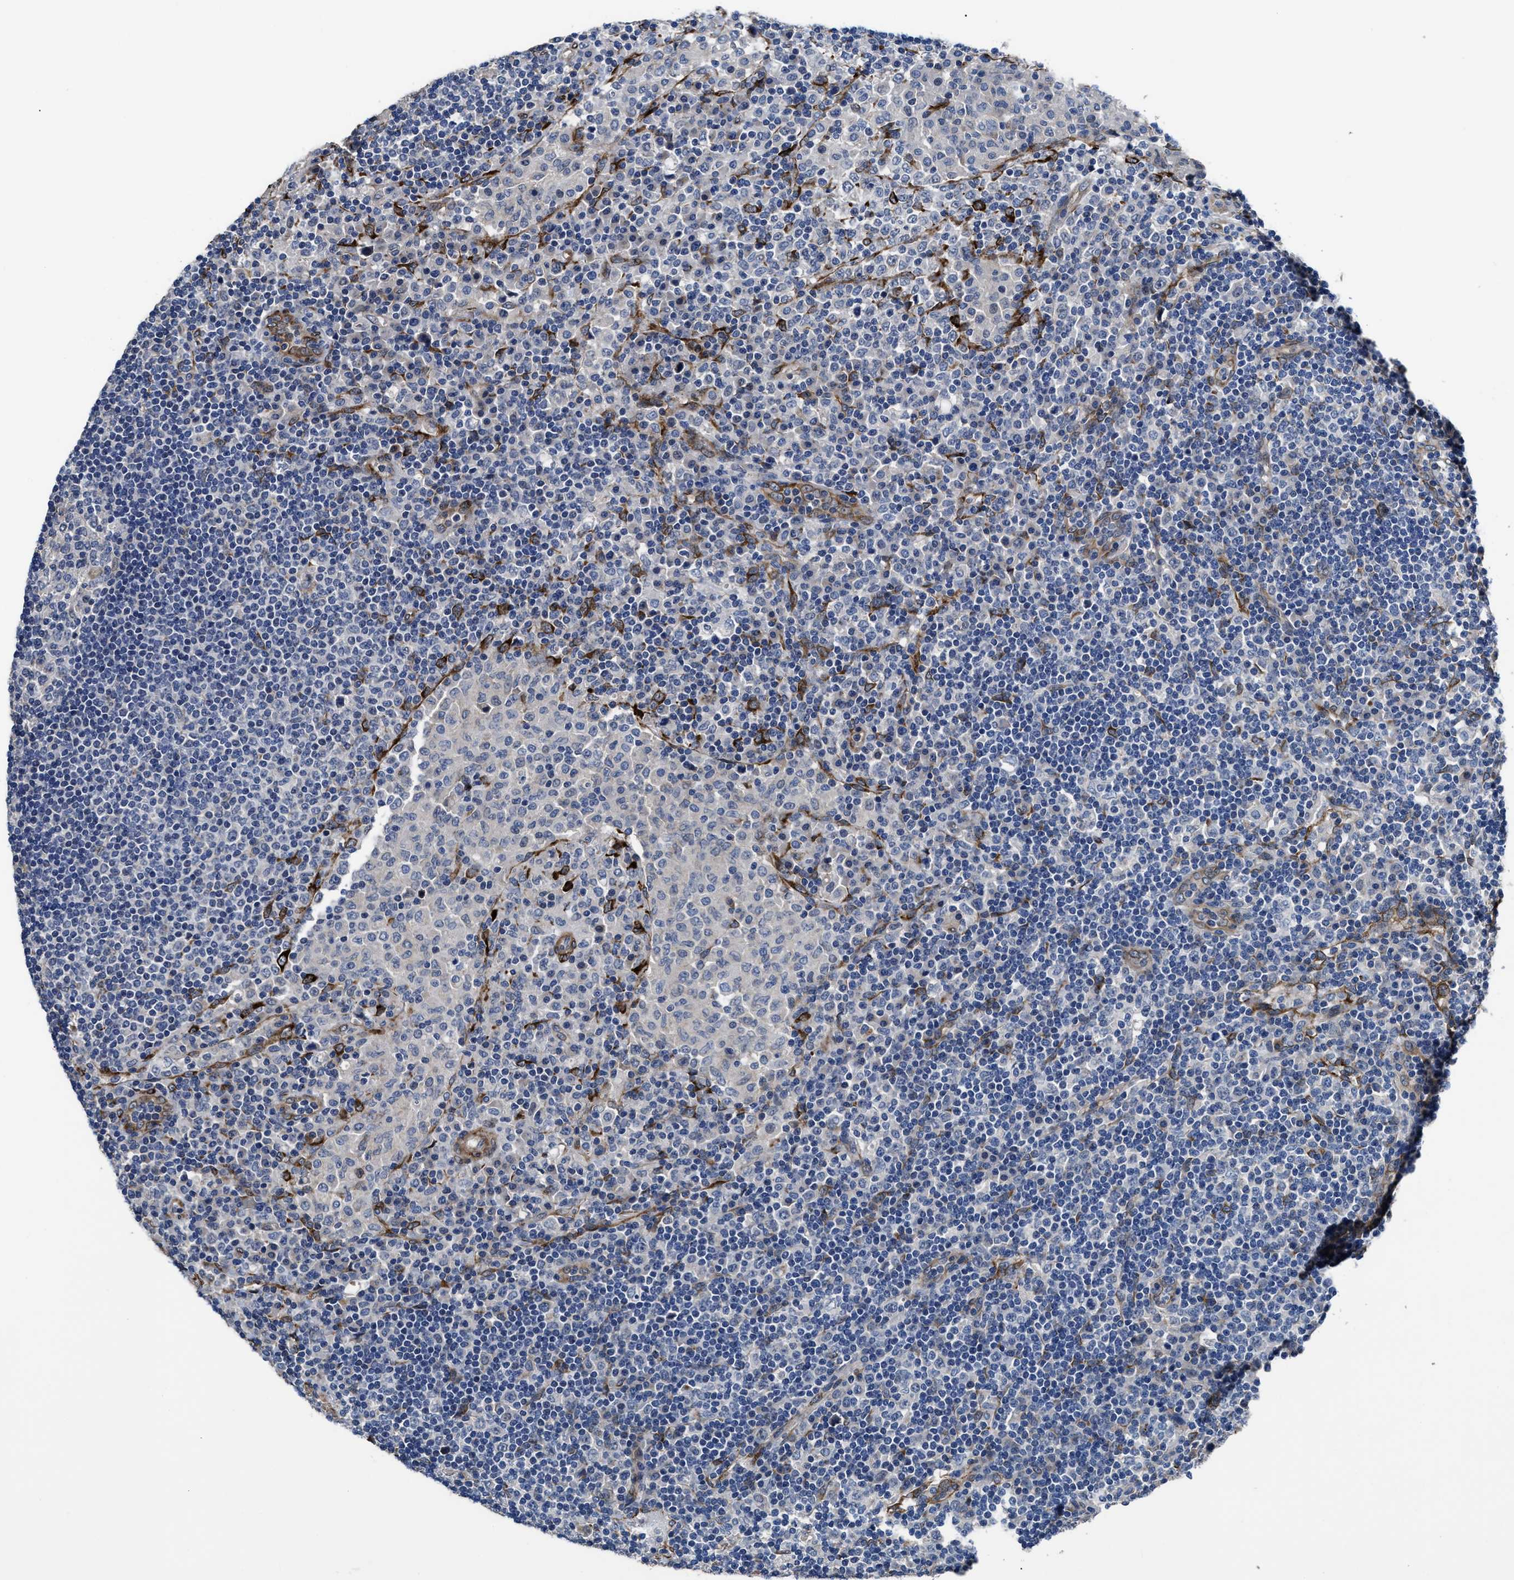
{"staining": {"intensity": "negative", "quantity": "none", "location": "none"}, "tissue": "lymph node", "cell_type": "Germinal center cells", "image_type": "normal", "snomed": [{"axis": "morphology", "description": "Normal tissue, NOS"}, {"axis": "topography", "description": "Lymph node"}], "caption": "Germinal center cells show no significant protein staining in normal lymph node.", "gene": "SQLE", "patient": {"sex": "female", "age": 53}}